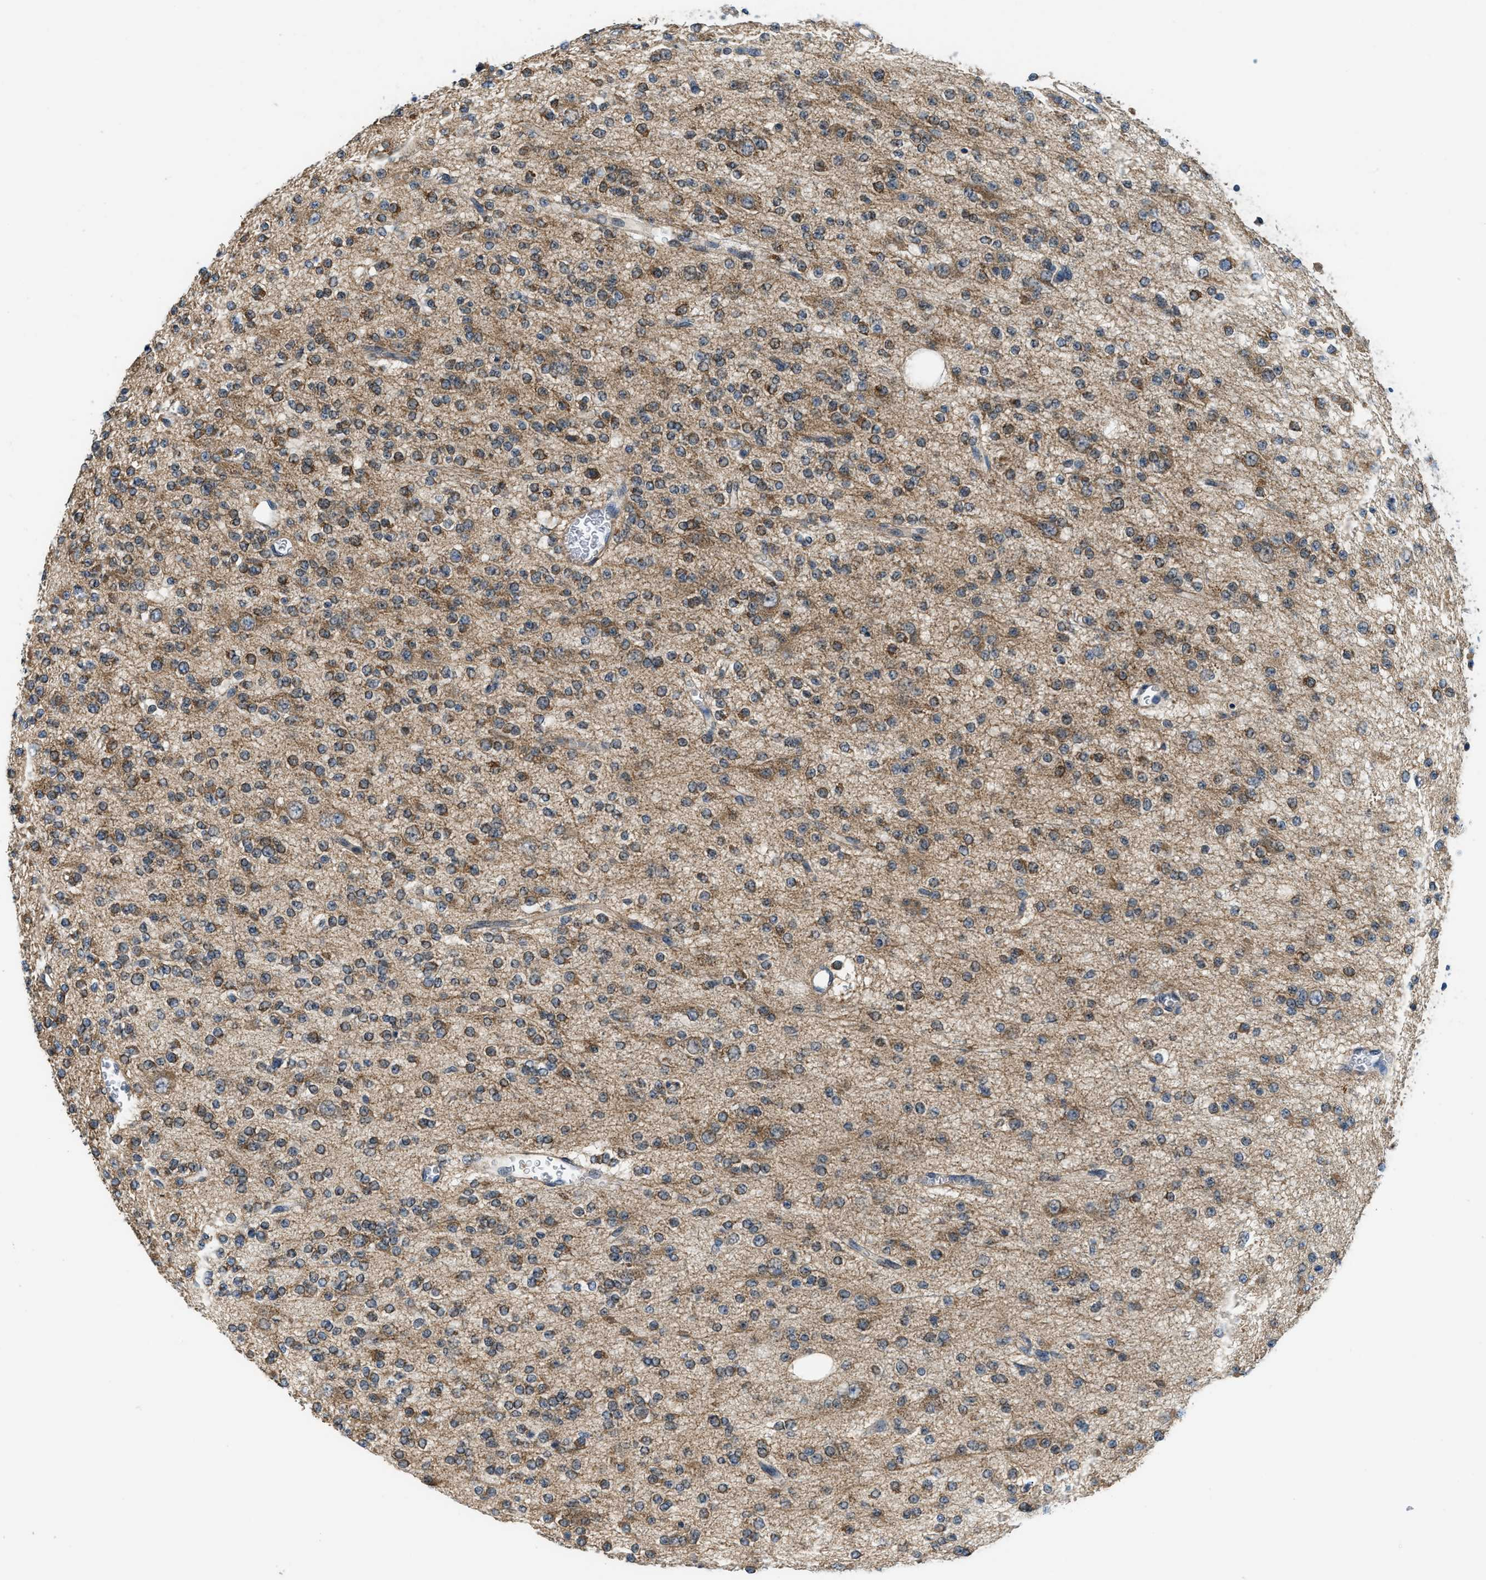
{"staining": {"intensity": "moderate", "quantity": ">75%", "location": "cytoplasmic/membranous"}, "tissue": "glioma", "cell_type": "Tumor cells", "image_type": "cancer", "snomed": [{"axis": "morphology", "description": "Glioma, malignant, Low grade"}, {"axis": "topography", "description": "Brain"}], "caption": "Immunohistochemical staining of human glioma displays medium levels of moderate cytoplasmic/membranous protein positivity in approximately >75% of tumor cells.", "gene": "SSH2", "patient": {"sex": "male", "age": 38}}